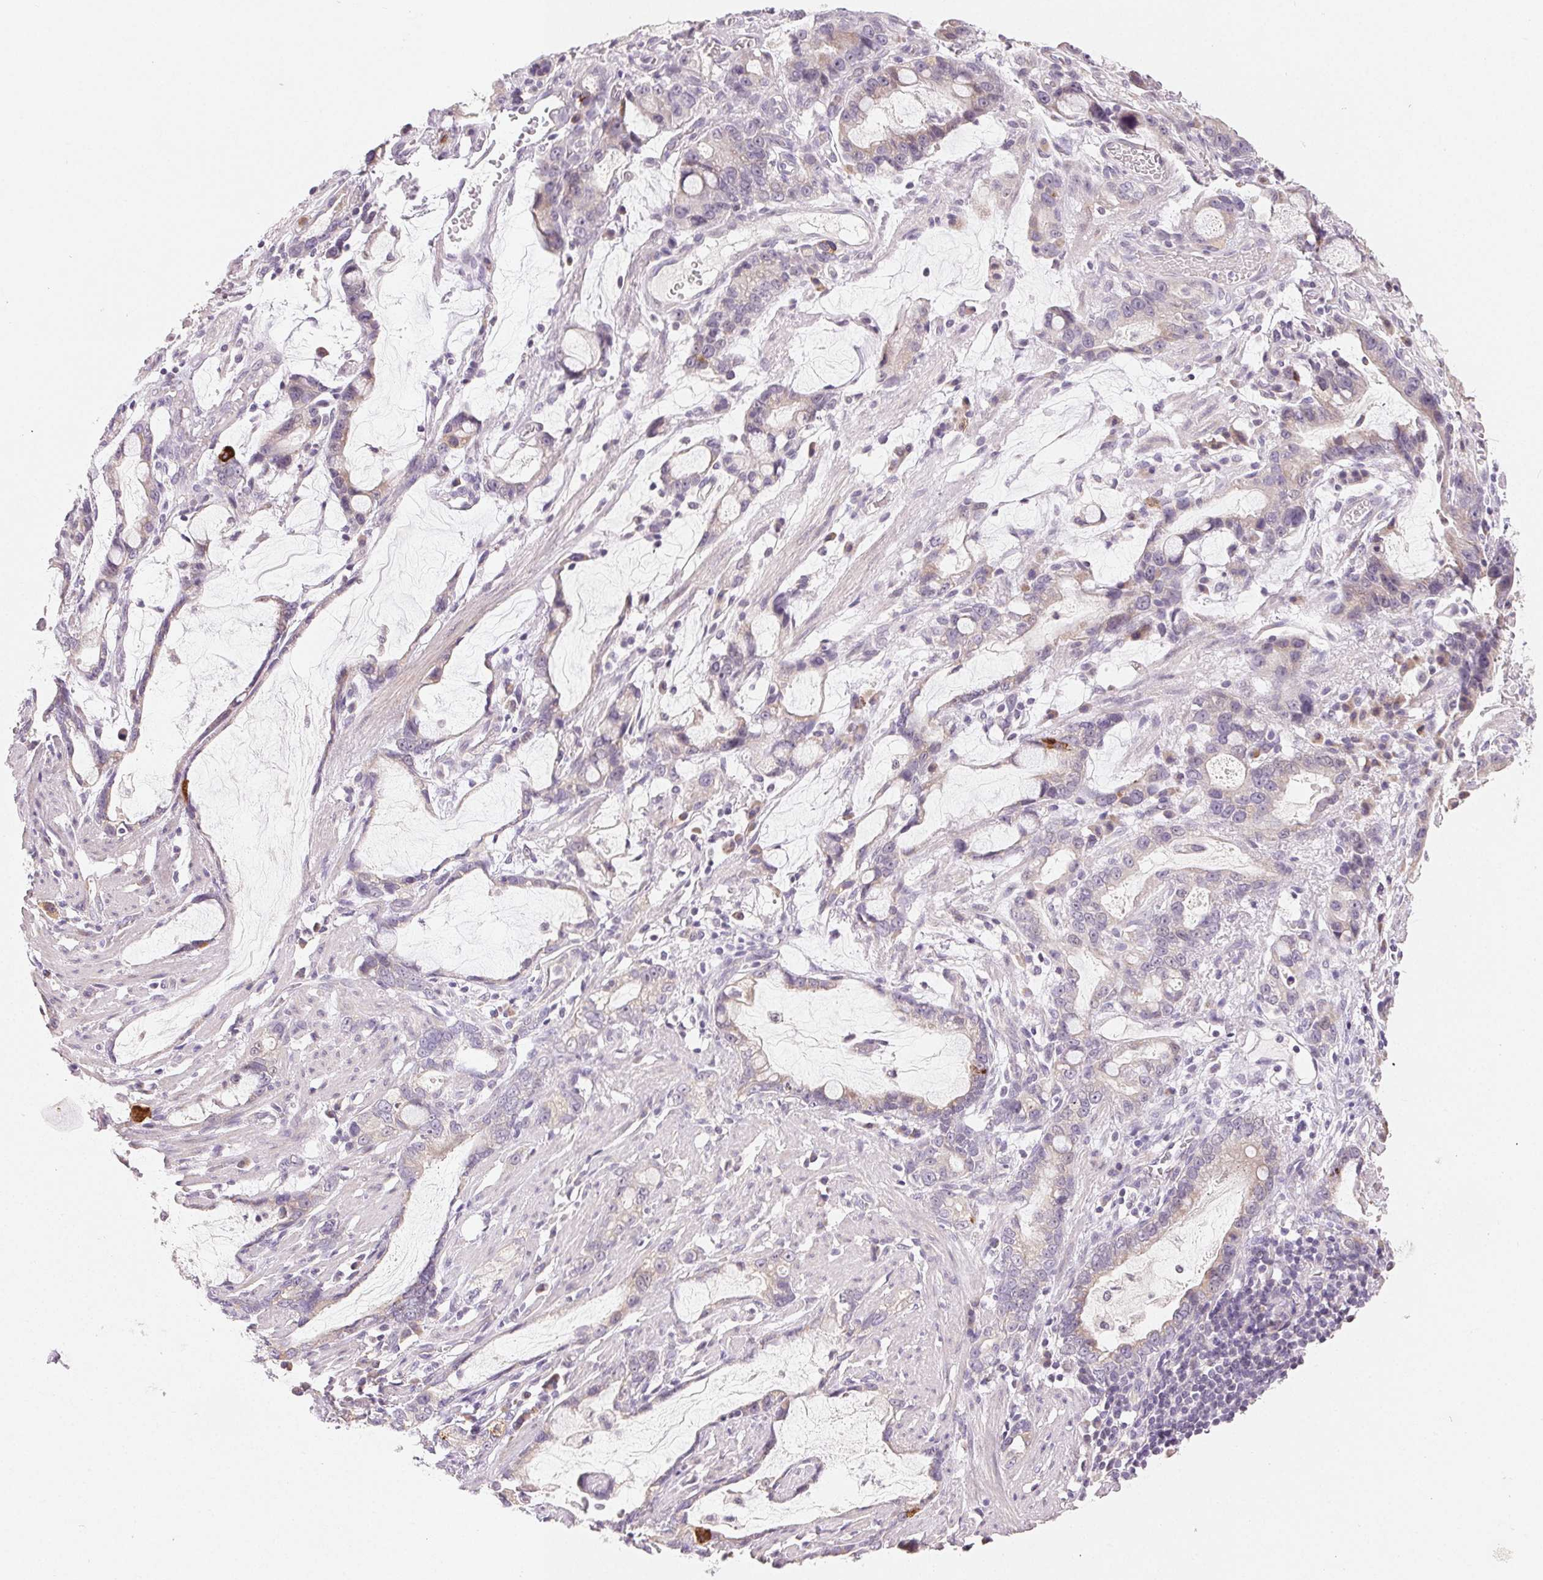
{"staining": {"intensity": "negative", "quantity": "none", "location": "none"}, "tissue": "stomach cancer", "cell_type": "Tumor cells", "image_type": "cancer", "snomed": [{"axis": "morphology", "description": "Adenocarcinoma, NOS"}, {"axis": "topography", "description": "Stomach"}], "caption": "Immunohistochemistry (IHC) image of stomach adenocarcinoma stained for a protein (brown), which displays no expression in tumor cells.", "gene": "MYBL1", "patient": {"sex": "male", "age": 55}}